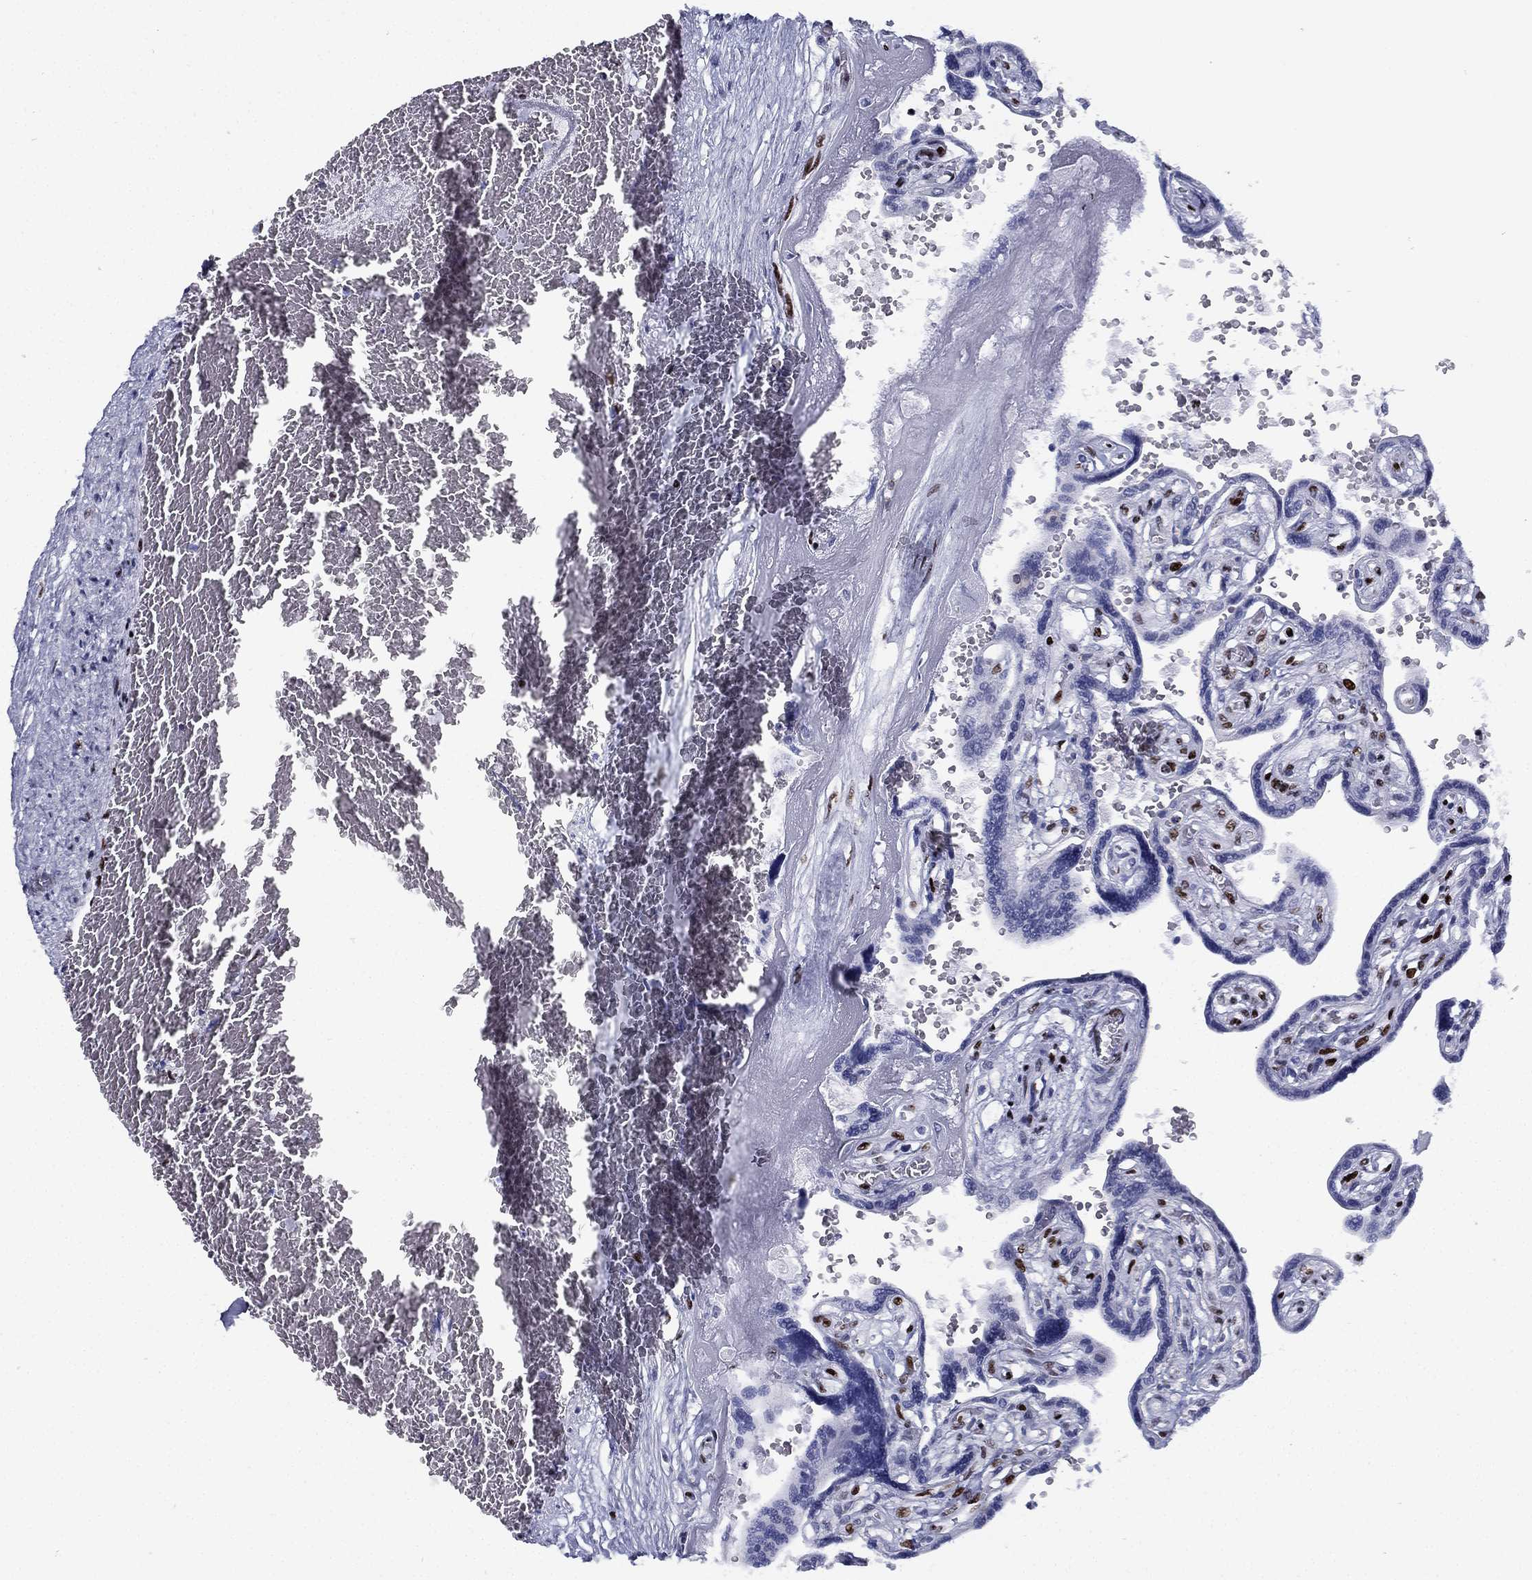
{"staining": {"intensity": "moderate", "quantity": "<25%", "location": "cytoplasmic/membranous,nuclear"}, "tissue": "placenta", "cell_type": "Decidual cells", "image_type": "normal", "snomed": [{"axis": "morphology", "description": "Normal tissue, NOS"}, {"axis": "topography", "description": "Placenta"}], "caption": "The micrograph displays immunohistochemical staining of unremarkable placenta. There is moderate cytoplasmic/membranous,nuclear expression is appreciated in about <25% of decidual cells.", "gene": "CYB561D2", "patient": {"sex": "female", "age": 32}}